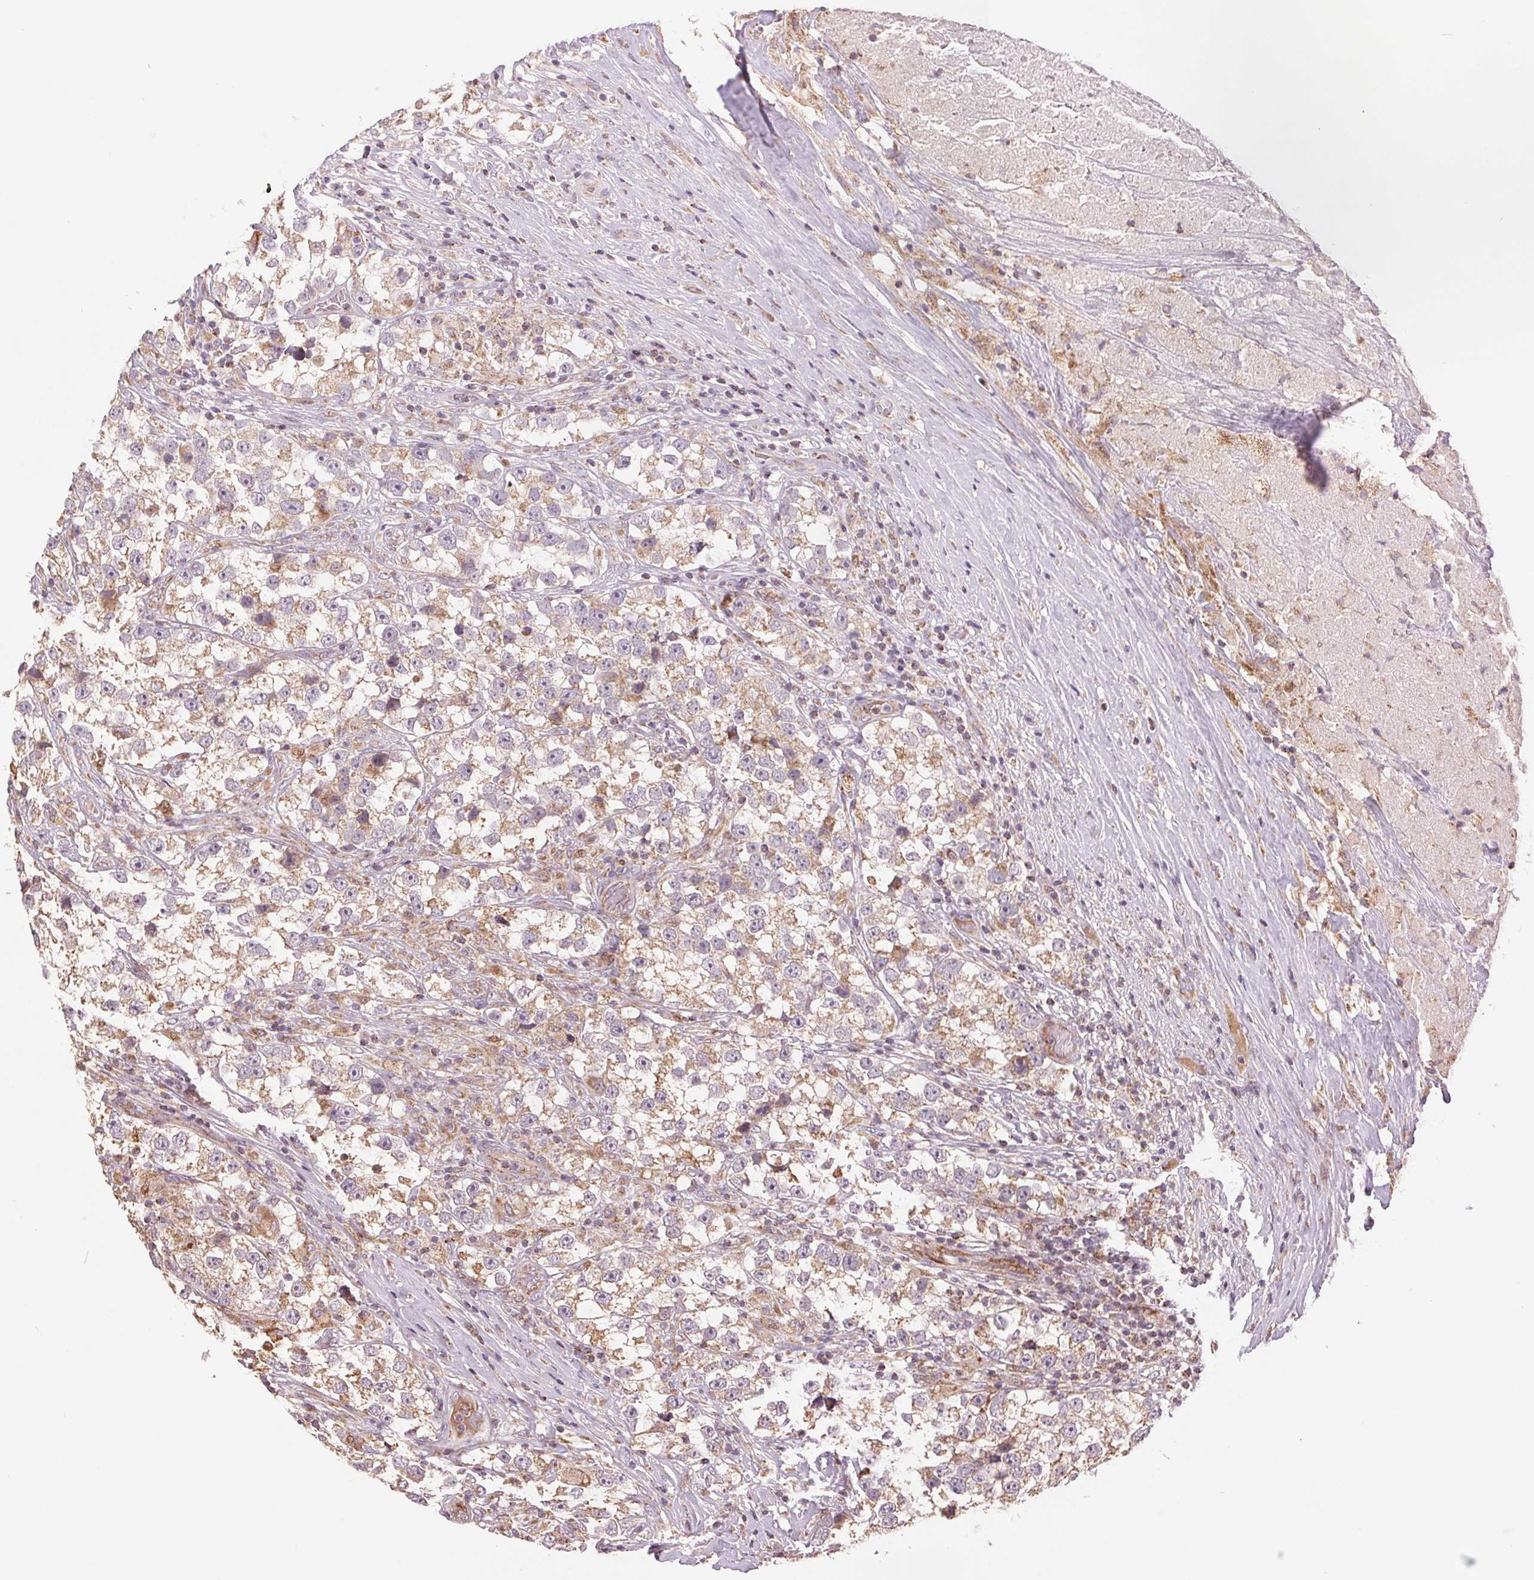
{"staining": {"intensity": "weak", "quantity": ">75%", "location": "cytoplasmic/membranous"}, "tissue": "testis cancer", "cell_type": "Tumor cells", "image_type": "cancer", "snomed": [{"axis": "morphology", "description": "Seminoma, NOS"}, {"axis": "topography", "description": "Testis"}], "caption": "Immunohistochemistry (IHC) histopathology image of testis cancer stained for a protein (brown), which demonstrates low levels of weak cytoplasmic/membranous staining in about >75% of tumor cells.", "gene": "DGUOK", "patient": {"sex": "male", "age": 46}}